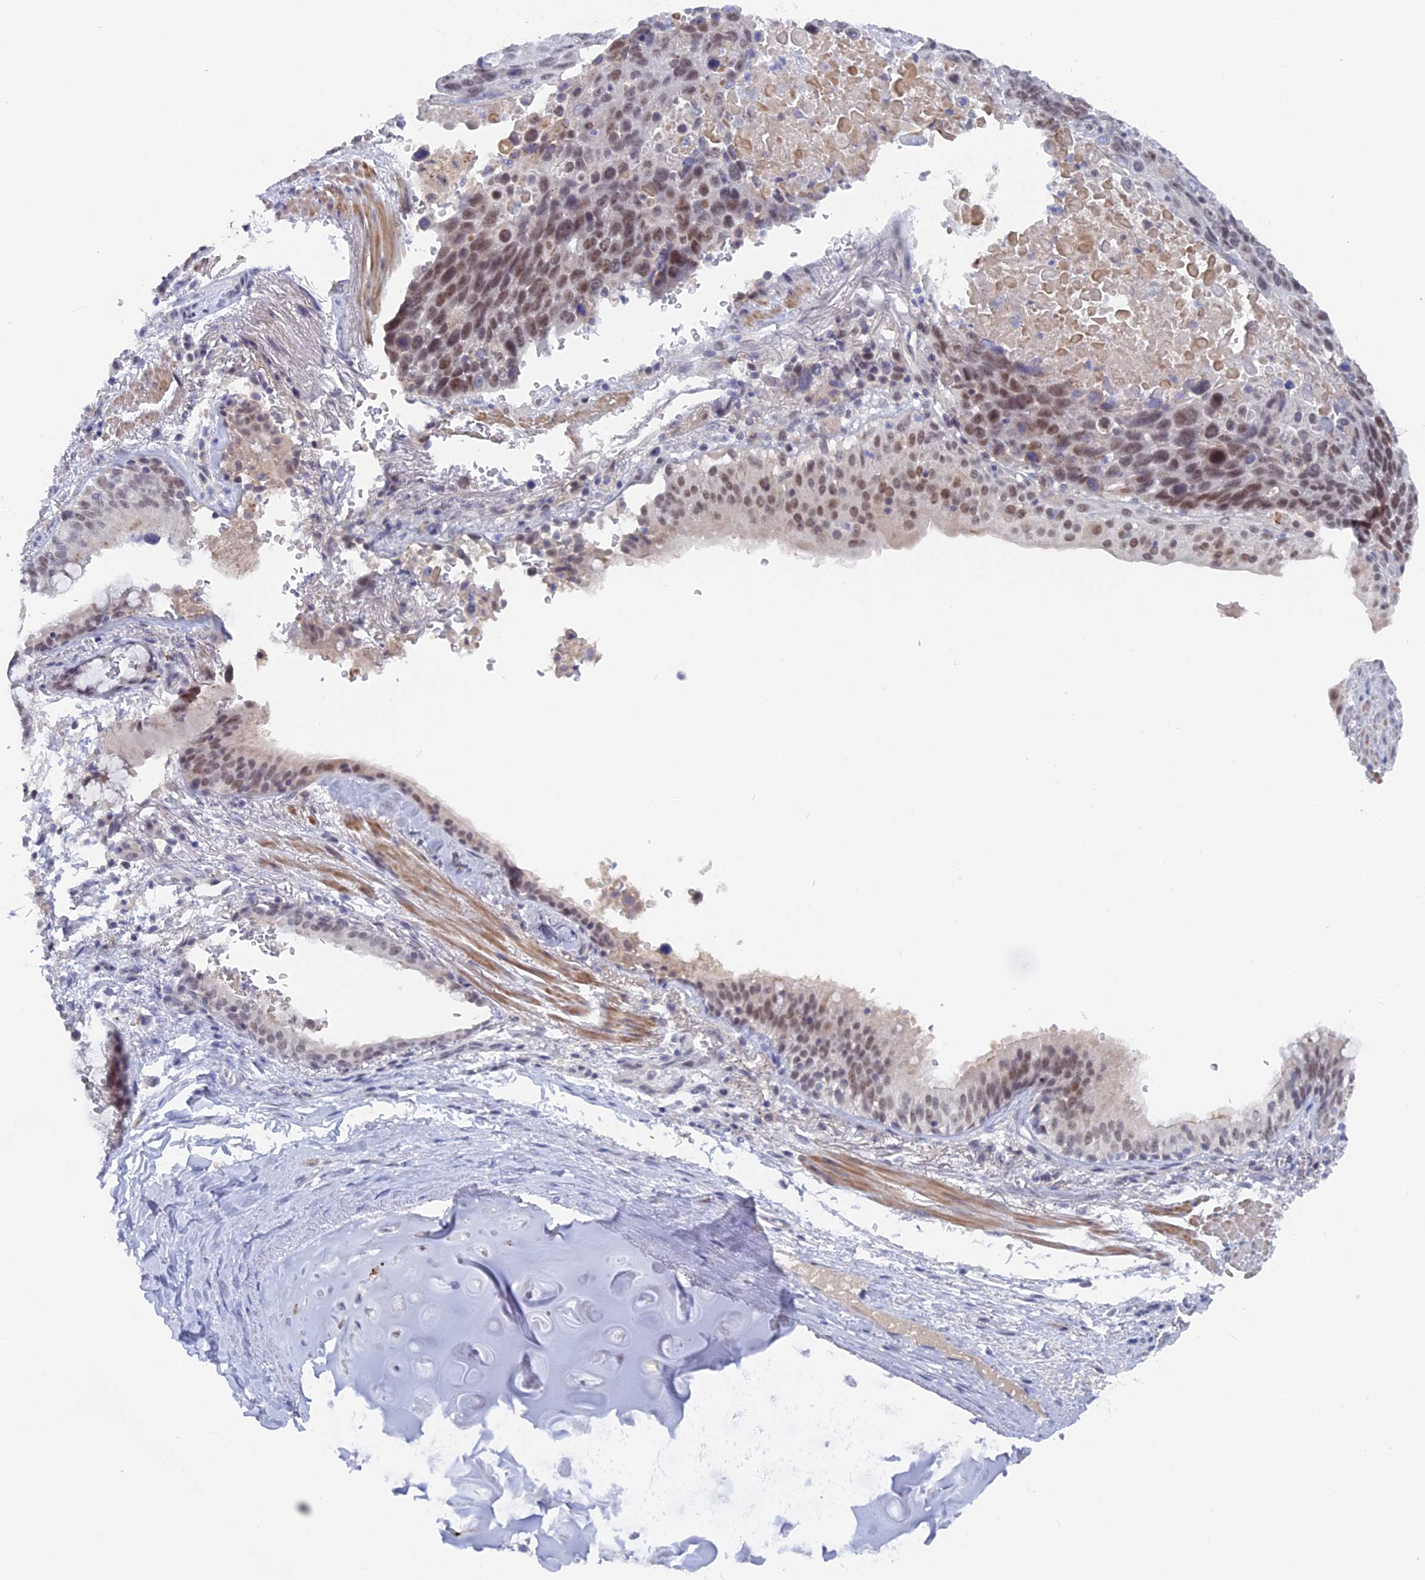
{"staining": {"intensity": "moderate", "quantity": "25%-75%", "location": "nuclear"}, "tissue": "lung cancer", "cell_type": "Tumor cells", "image_type": "cancer", "snomed": [{"axis": "morphology", "description": "Squamous cell carcinoma, NOS"}, {"axis": "topography", "description": "Lung"}], "caption": "DAB immunohistochemical staining of human lung cancer (squamous cell carcinoma) shows moderate nuclear protein expression in approximately 25%-75% of tumor cells. The staining was performed using DAB (3,3'-diaminobenzidine) to visualize the protein expression in brown, while the nuclei were stained in blue with hematoxylin (Magnification: 20x).", "gene": "BRD2", "patient": {"sex": "male", "age": 66}}